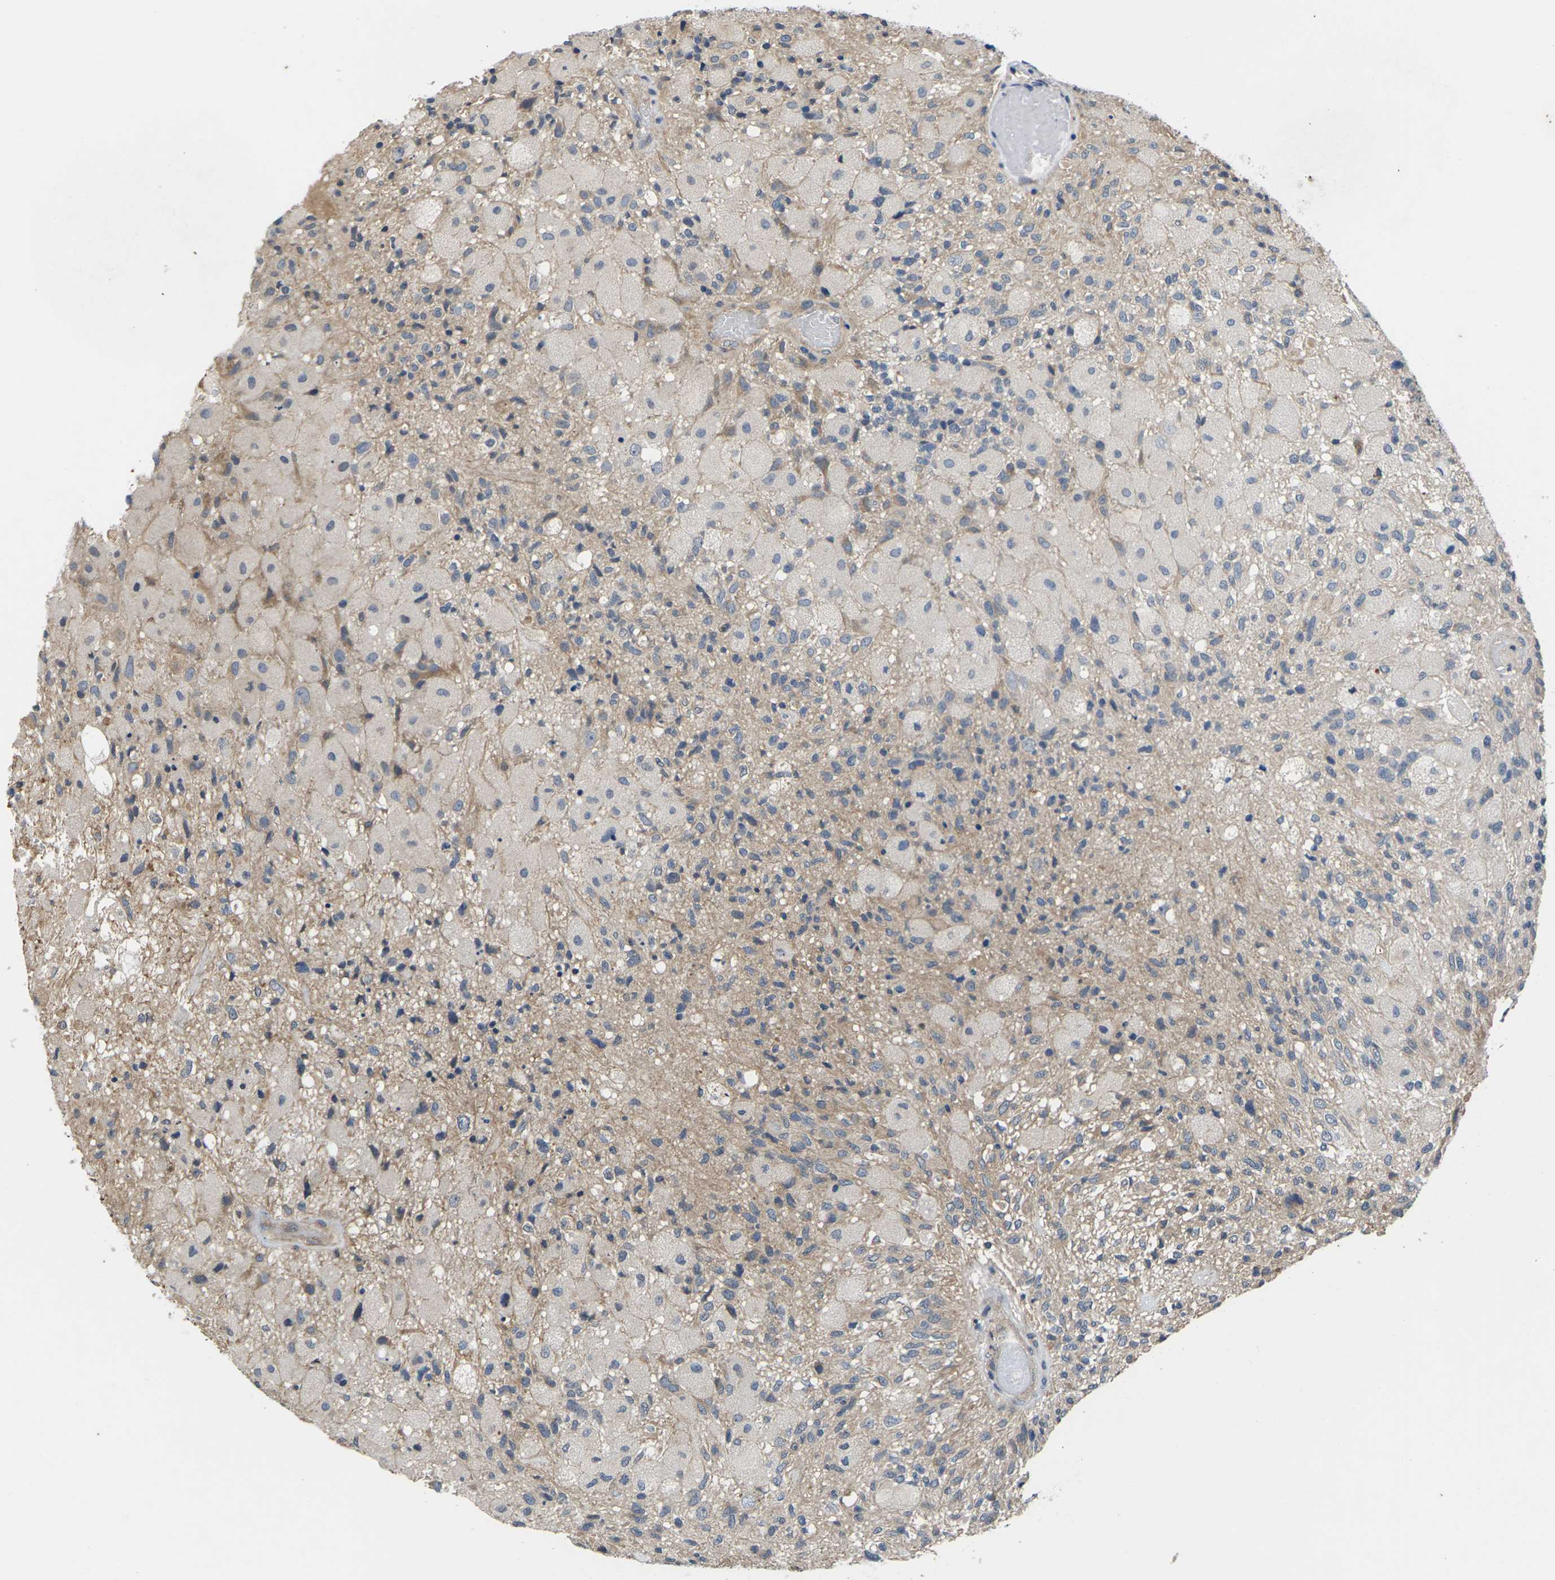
{"staining": {"intensity": "moderate", "quantity": ">75%", "location": "cytoplasmic/membranous"}, "tissue": "glioma", "cell_type": "Tumor cells", "image_type": "cancer", "snomed": [{"axis": "morphology", "description": "Normal tissue, NOS"}, {"axis": "morphology", "description": "Glioma, malignant, High grade"}, {"axis": "topography", "description": "Cerebral cortex"}], "caption": "About >75% of tumor cells in malignant glioma (high-grade) show moderate cytoplasmic/membranous protein staining as visualized by brown immunohistochemical staining.", "gene": "DKK2", "patient": {"sex": "male", "age": 77}}